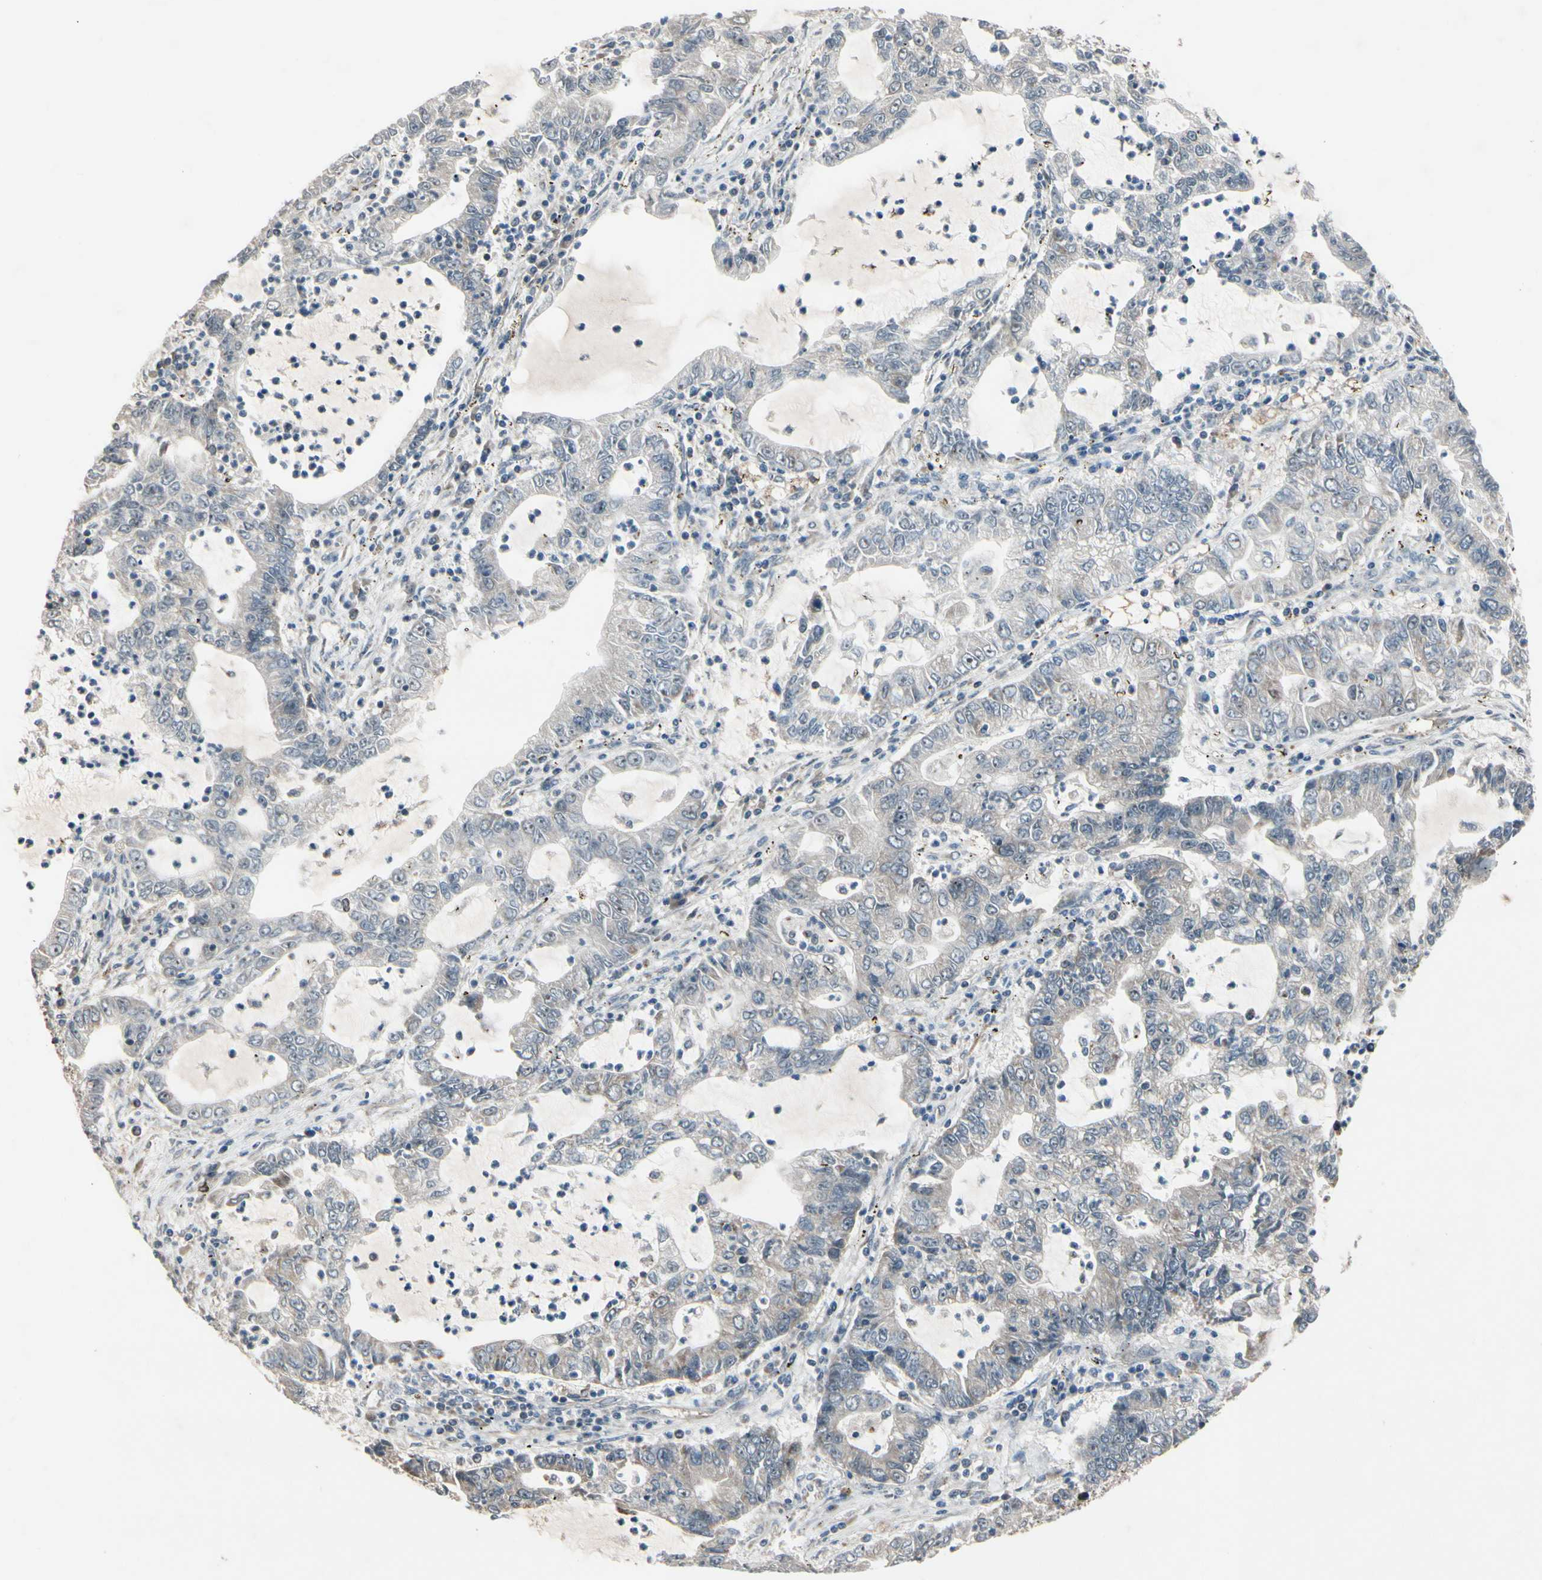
{"staining": {"intensity": "weak", "quantity": ">75%", "location": "cytoplasmic/membranous"}, "tissue": "lung cancer", "cell_type": "Tumor cells", "image_type": "cancer", "snomed": [{"axis": "morphology", "description": "Adenocarcinoma, NOS"}, {"axis": "topography", "description": "Lung"}], "caption": "Immunohistochemical staining of adenocarcinoma (lung) demonstrates weak cytoplasmic/membranous protein staining in about >75% of tumor cells.", "gene": "CPT1A", "patient": {"sex": "female", "age": 51}}